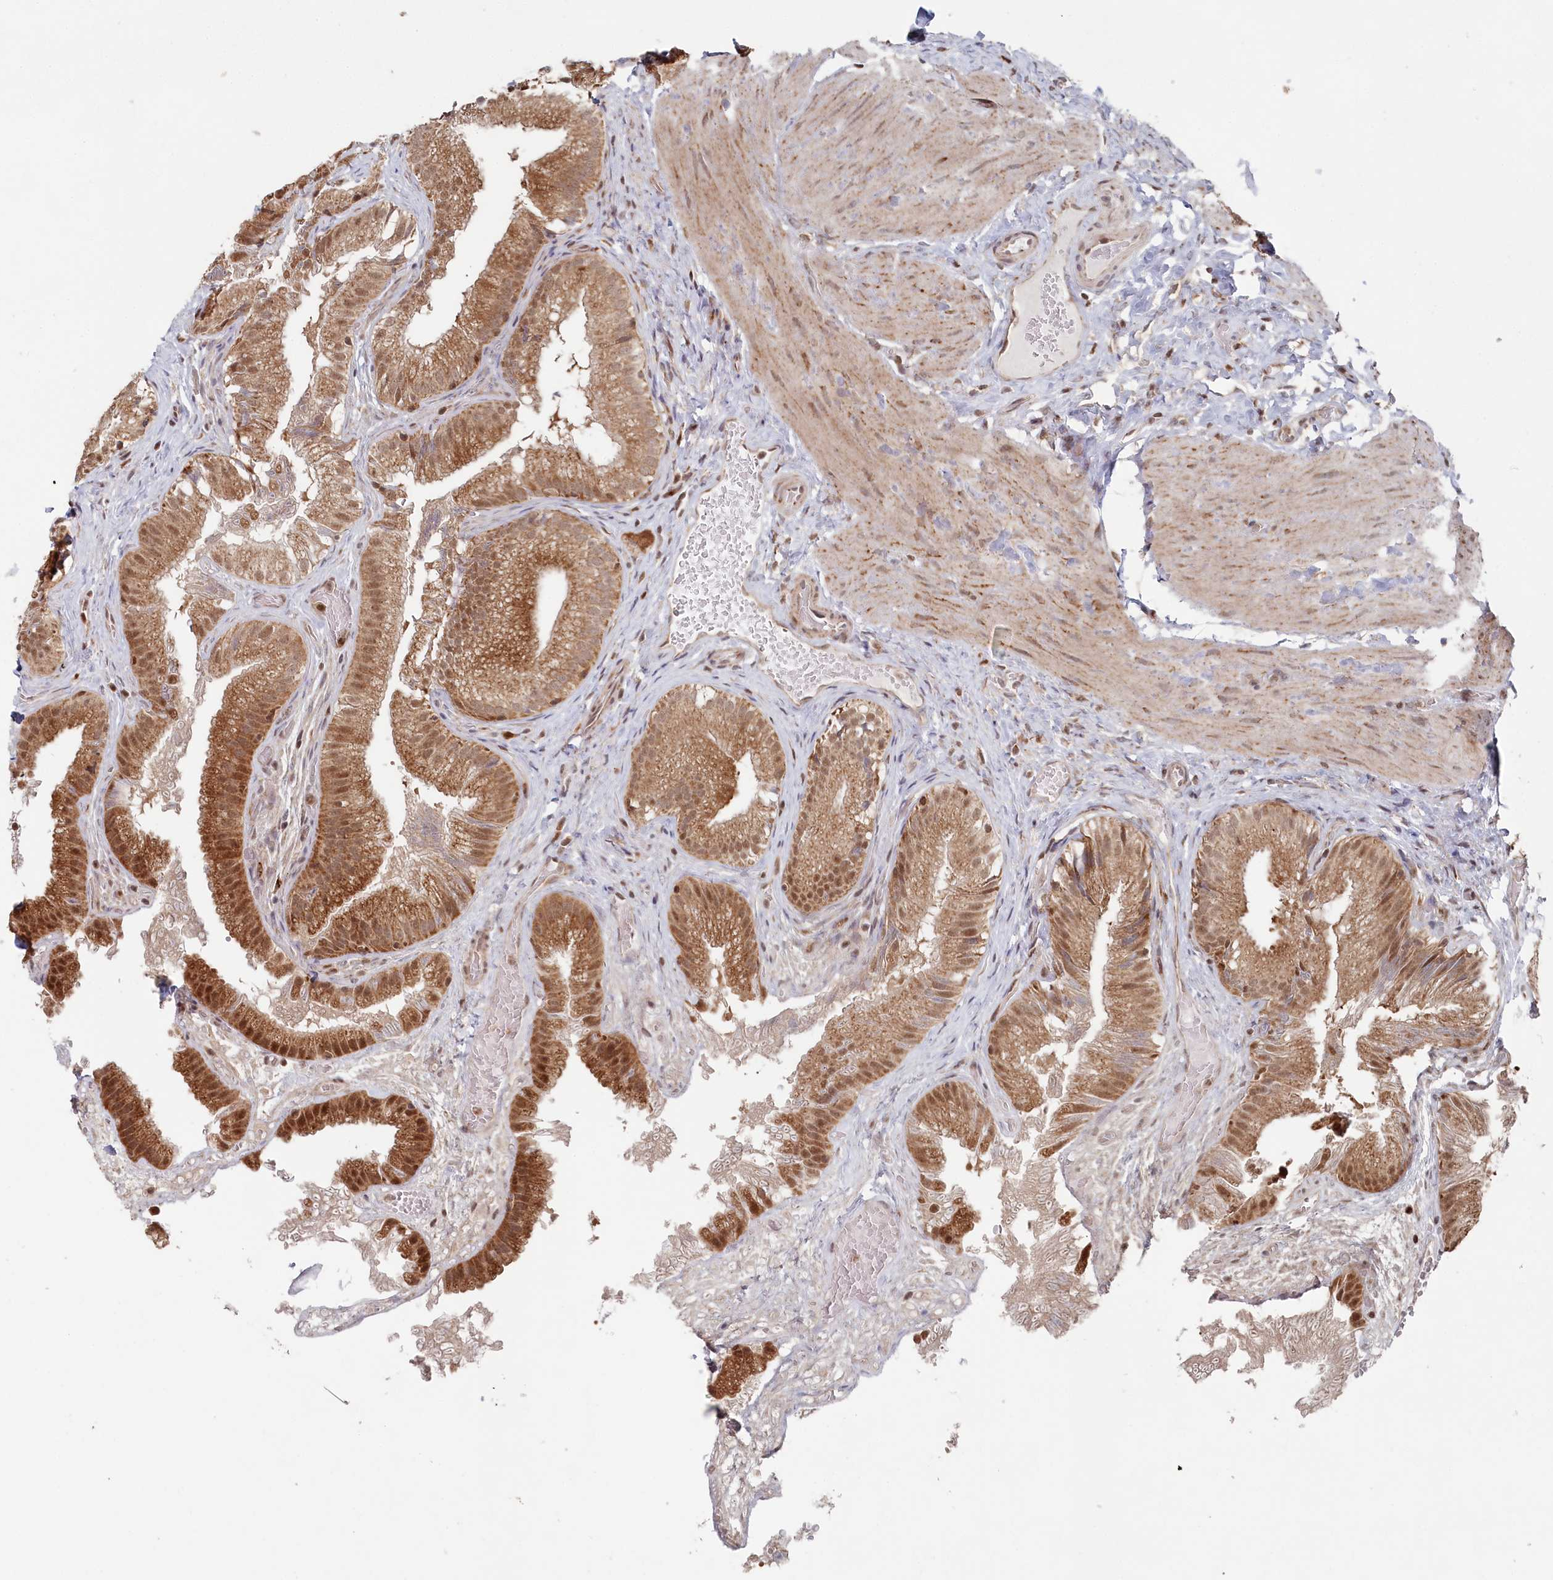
{"staining": {"intensity": "moderate", "quantity": ">75%", "location": "cytoplasmic/membranous,nuclear"}, "tissue": "gallbladder", "cell_type": "Glandular cells", "image_type": "normal", "snomed": [{"axis": "morphology", "description": "Normal tissue, NOS"}, {"axis": "topography", "description": "Gallbladder"}], "caption": "DAB (3,3'-diaminobenzidine) immunohistochemical staining of benign gallbladder demonstrates moderate cytoplasmic/membranous,nuclear protein positivity in about >75% of glandular cells.", "gene": "WAPL", "patient": {"sex": "female", "age": 30}}